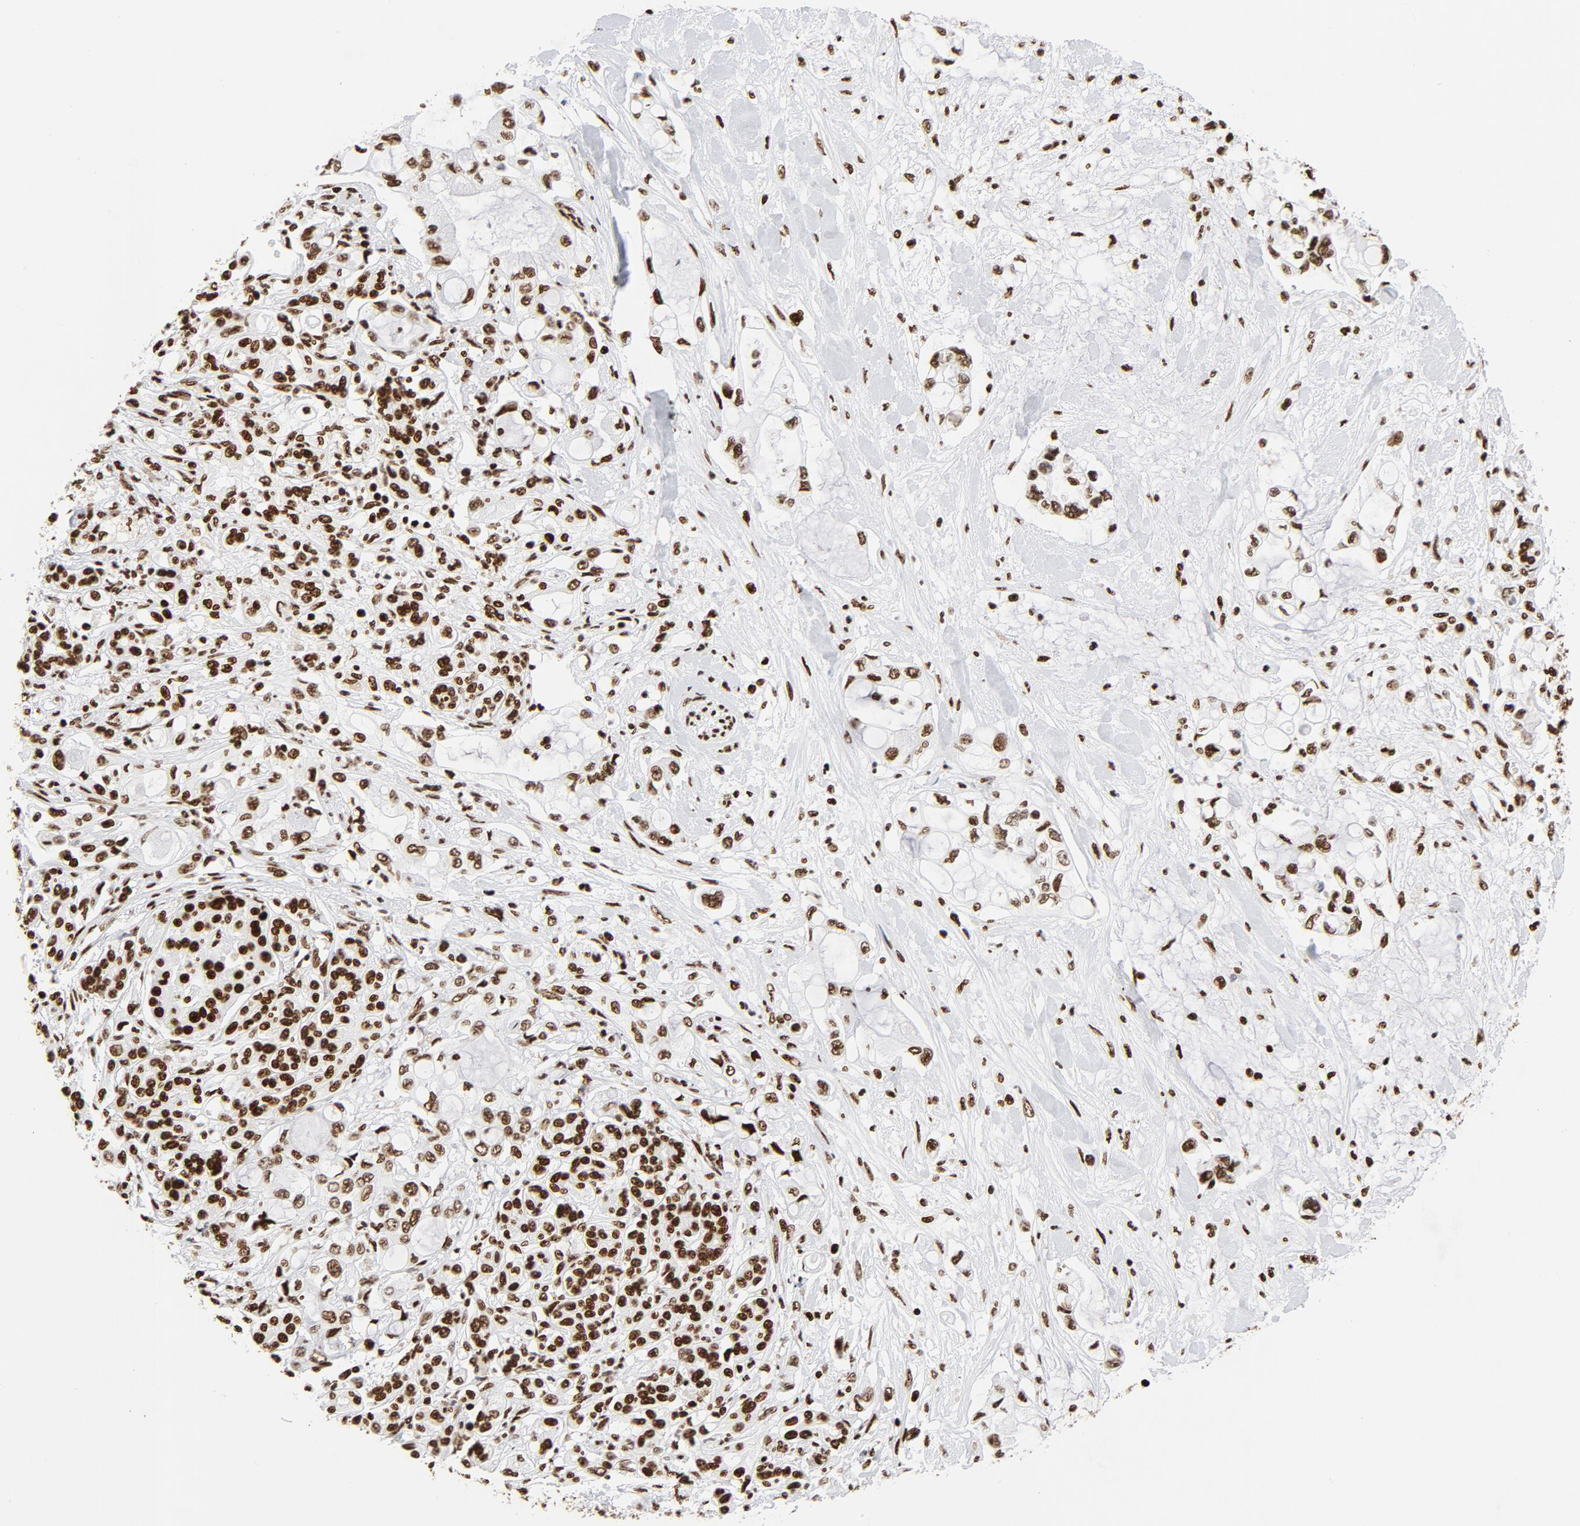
{"staining": {"intensity": "strong", "quantity": ">75%", "location": "nuclear"}, "tissue": "pancreatic cancer", "cell_type": "Tumor cells", "image_type": "cancer", "snomed": [{"axis": "morphology", "description": "Adenocarcinoma, NOS"}, {"axis": "topography", "description": "Pancreas"}], "caption": "Immunohistochemical staining of human pancreatic cancer displays high levels of strong nuclear protein staining in approximately >75% of tumor cells.", "gene": "XRCC6", "patient": {"sex": "female", "age": 70}}